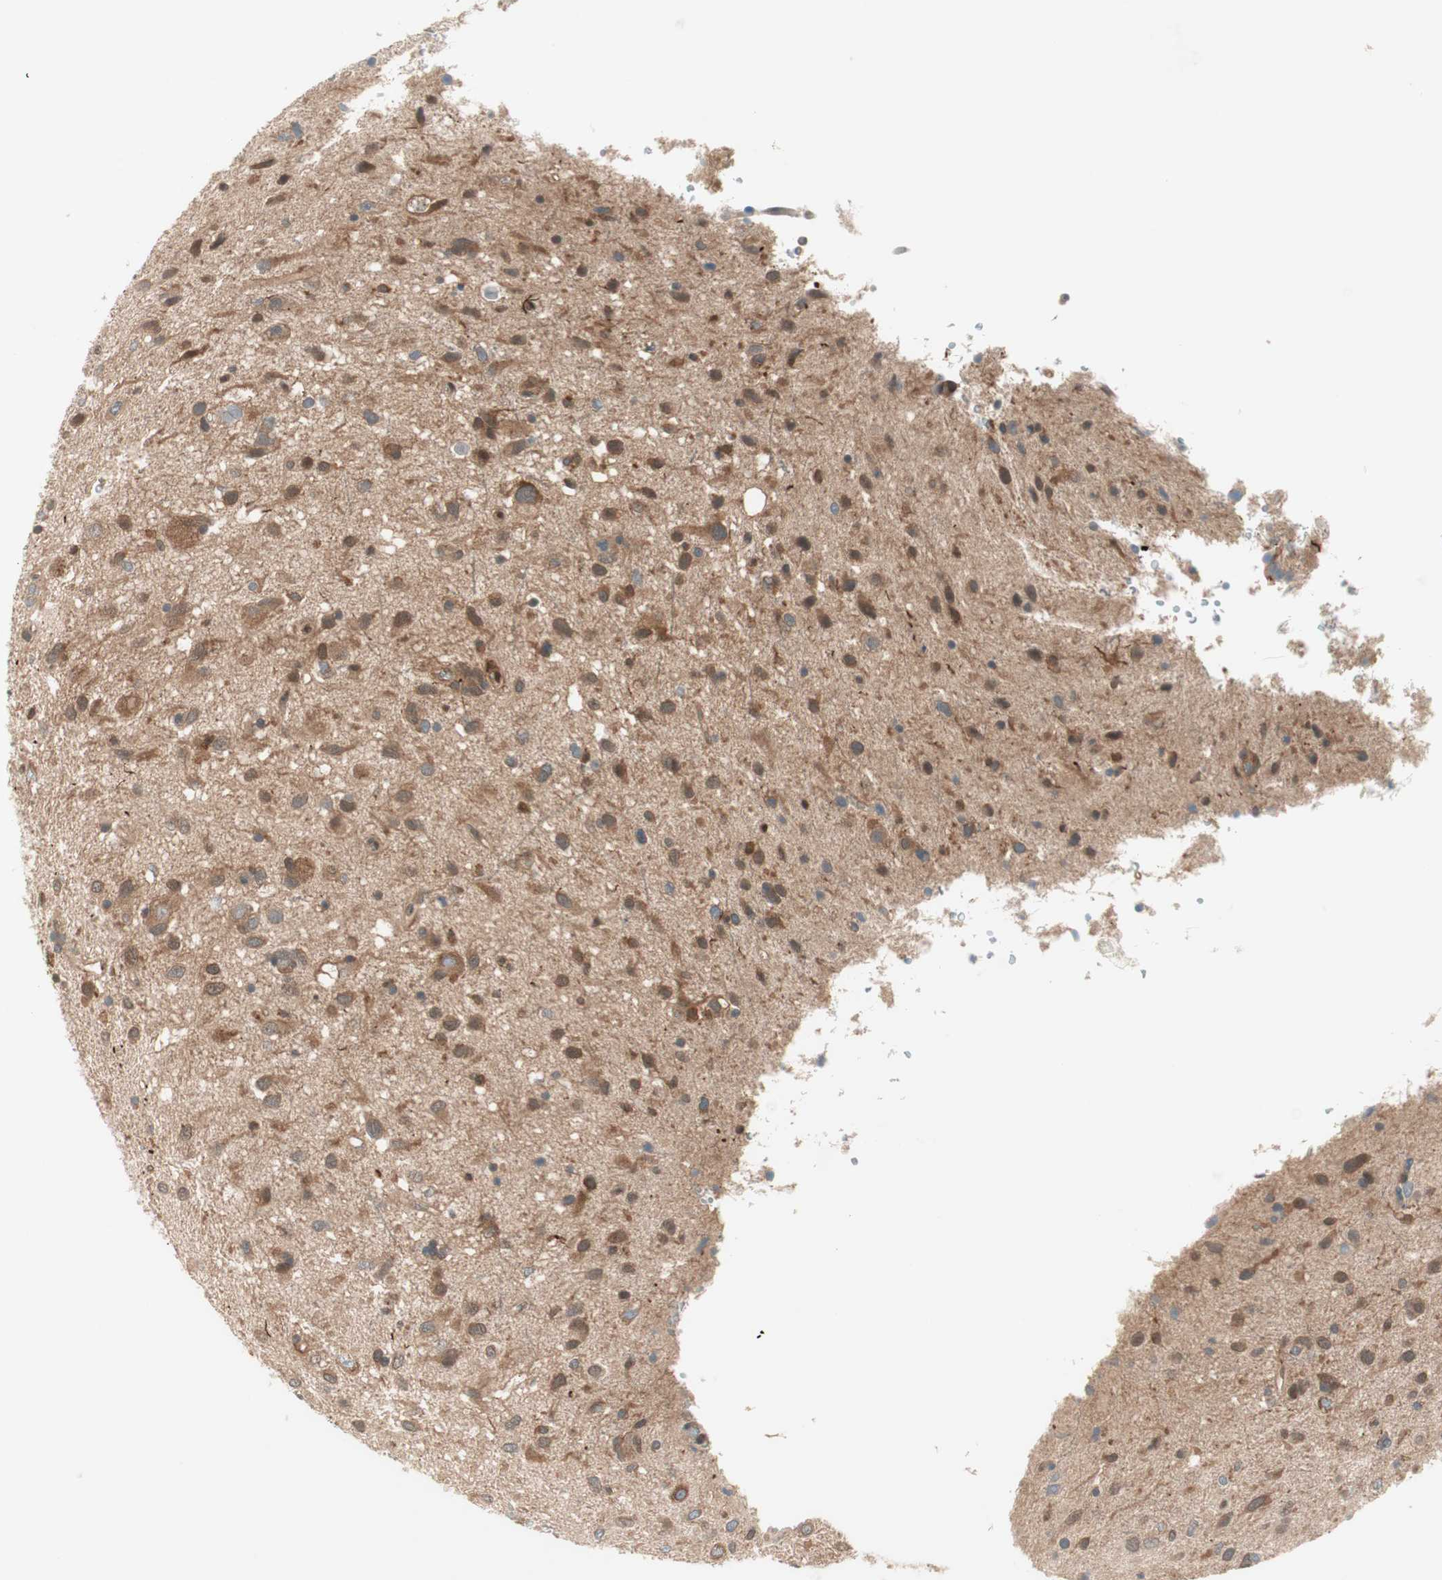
{"staining": {"intensity": "moderate", "quantity": "25%-75%", "location": "cytoplasmic/membranous"}, "tissue": "glioma", "cell_type": "Tumor cells", "image_type": "cancer", "snomed": [{"axis": "morphology", "description": "Glioma, malignant, Low grade"}, {"axis": "topography", "description": "Brain"}], "caption": "IHC (DAB (3,3'-diaminobenzidine)) staining of glioma reveals moderate cytoplasmic/membranous protein positivity in about 25%-75% of tumor cells.", "gene": "GALT", "patient": {"sex": "male", "age": 77}}